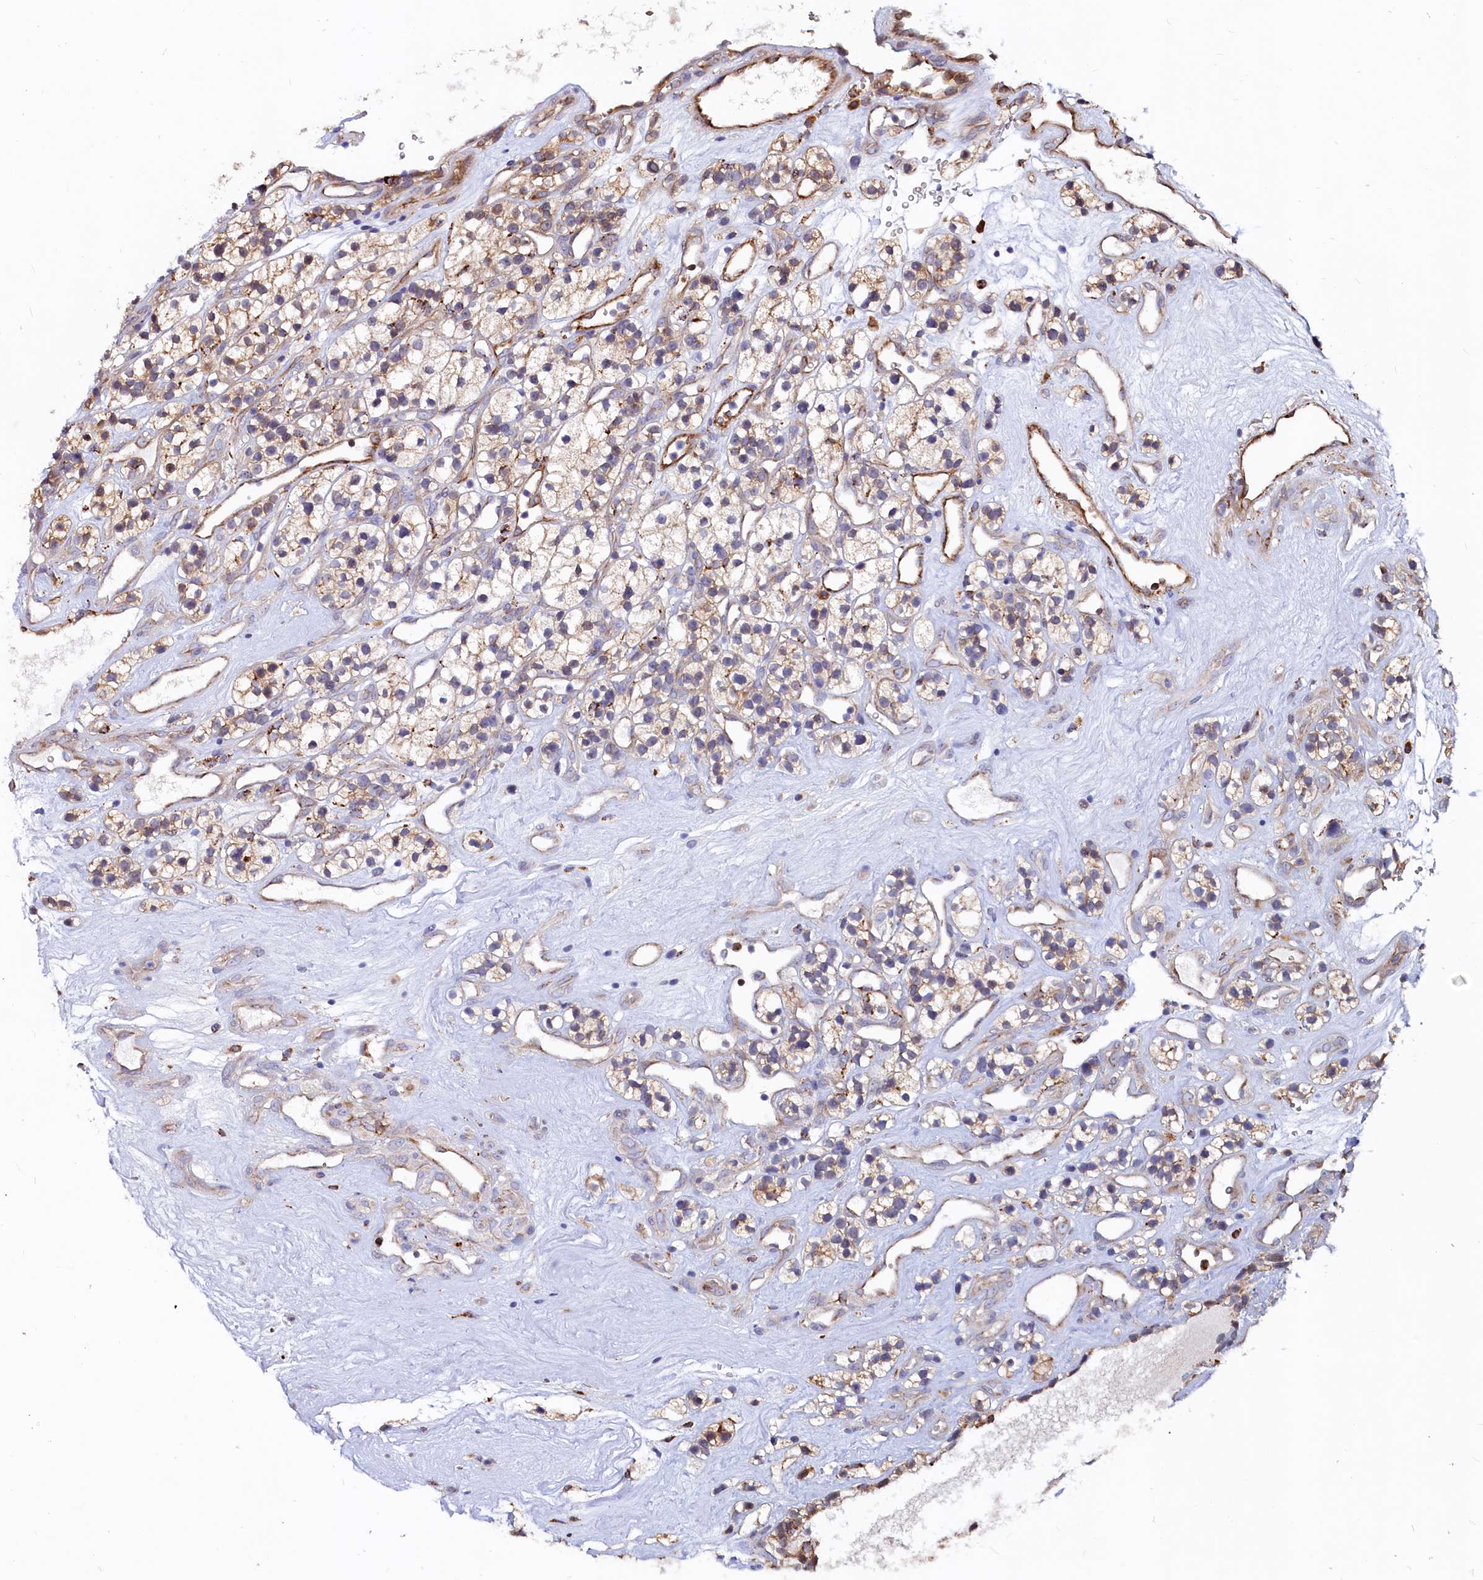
{"staining": {"intensity": "weak", "quantity": ">75%", "location": "cytoplasmic/membranous"}, "tissue": "renal cancer", "cell_type": "Tumor cells", "image_type": "cancer", "snomed": [{"axis": "morphology", "description": "Adenocarcinoma, NOS"}, {"axis": "topography", "description": "Kidney"}], "caption": "This is a photomicrograph of immunohistochemistry (IHC) staining of renal cancer, which shows weak positivity in the cytoplasmic/membranous of tumor cells.", "gene": "ASTE1", "patient": {"sex": "female", "age": 57}}